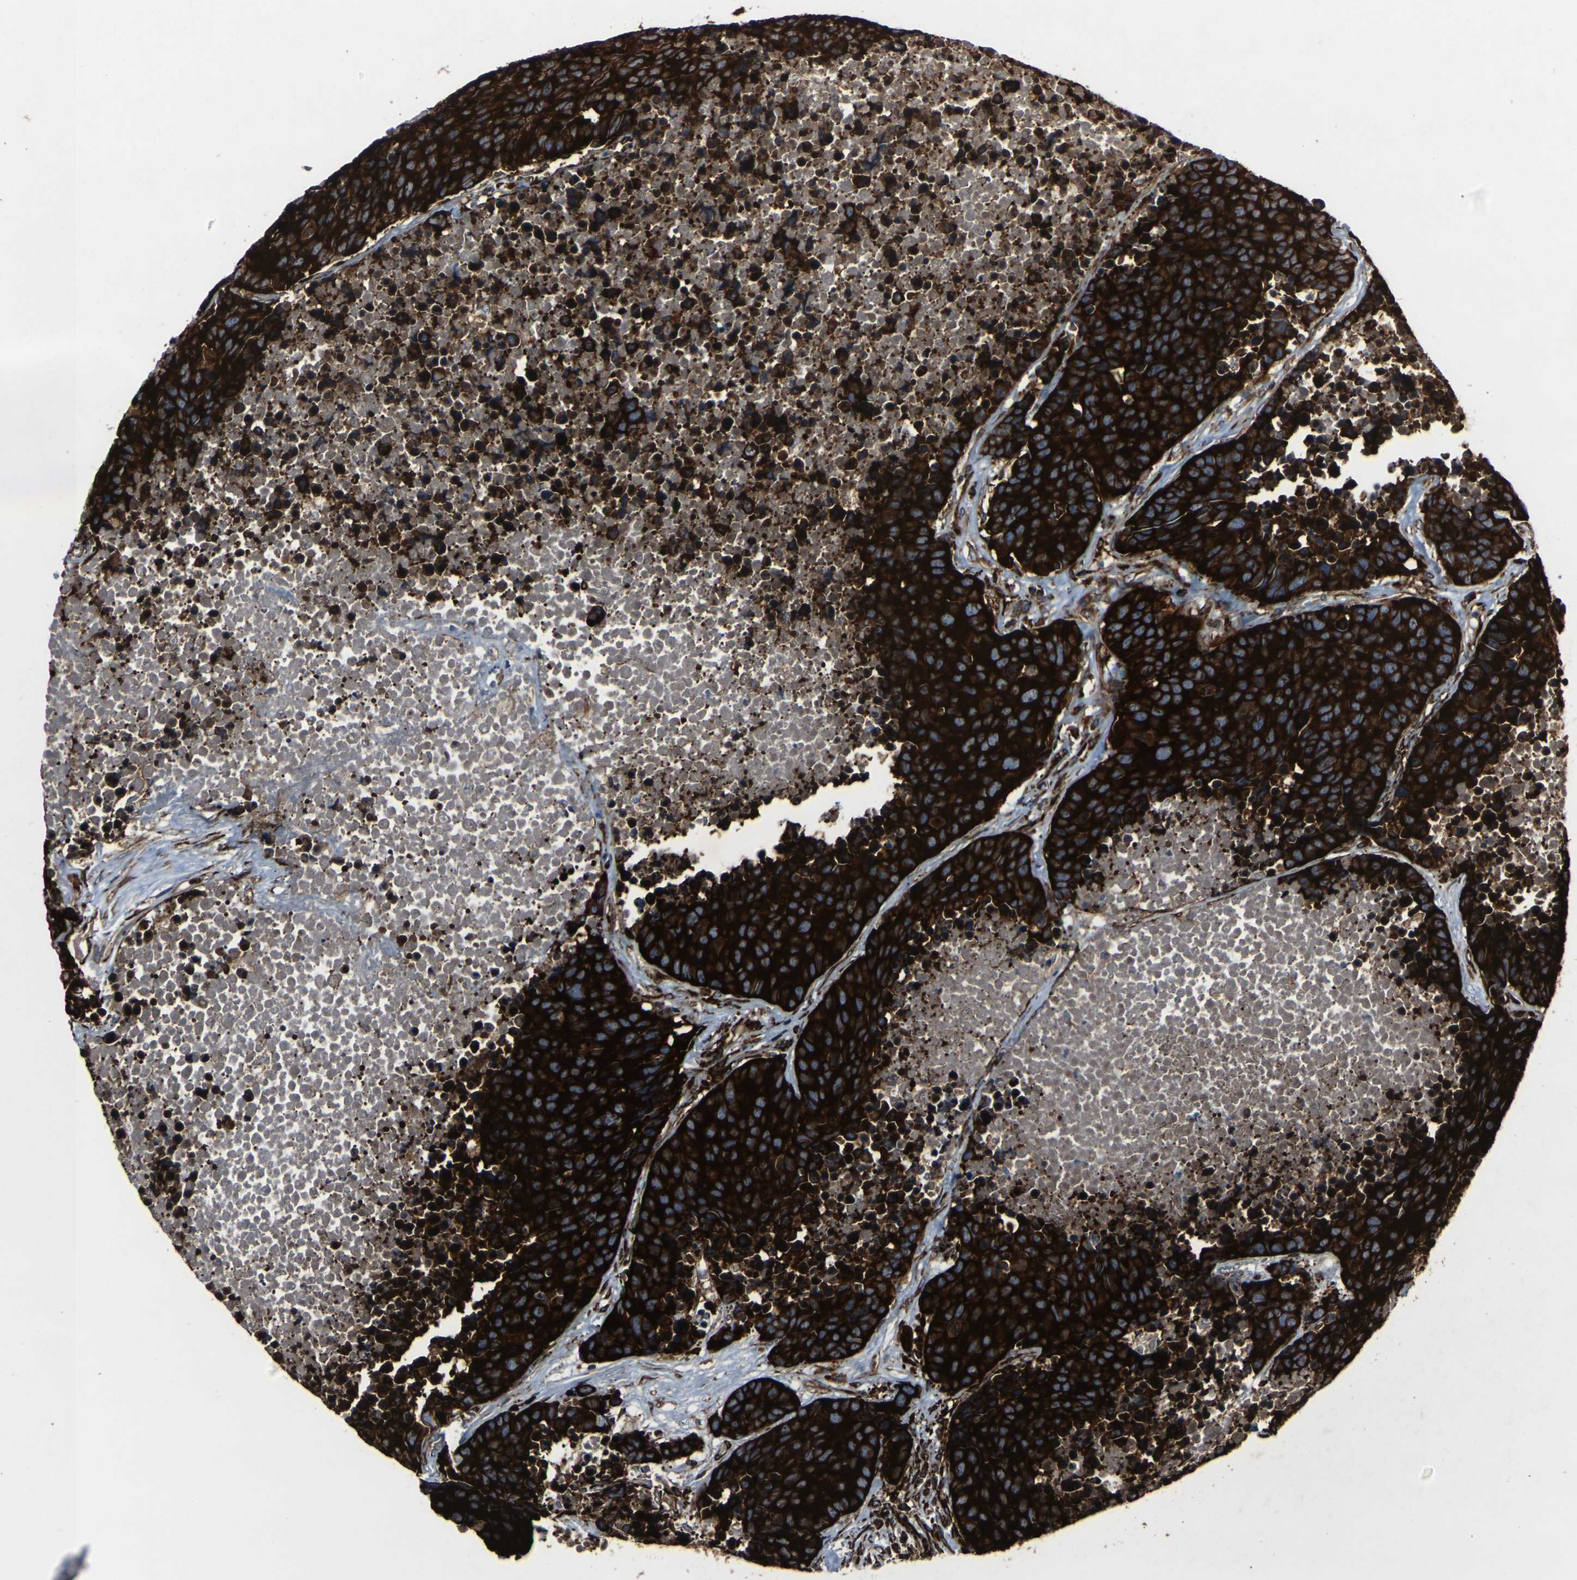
{"staining": {"intensity": "strong", "quantity": ">75%", "location": "cytoplasmic/membranous"}, "tissue": "carcinoid", "cell_type": "Tumor cells", "image_type": "cancer", "snomed": [{"axis": "morphology", "description": "Carcinoid, malignant, NOS"}, {"axis": "topography", "description": "Lung"}], "caption": "Immunohistochemistry (IHC) (DAB) staining of carcinoid (malignant) displays strong cytoplasmic/membranous protein expression in about >75% of tumor cells.", "gene": "MARCHF2", "patient": {"sex": "male", "age": 60}}